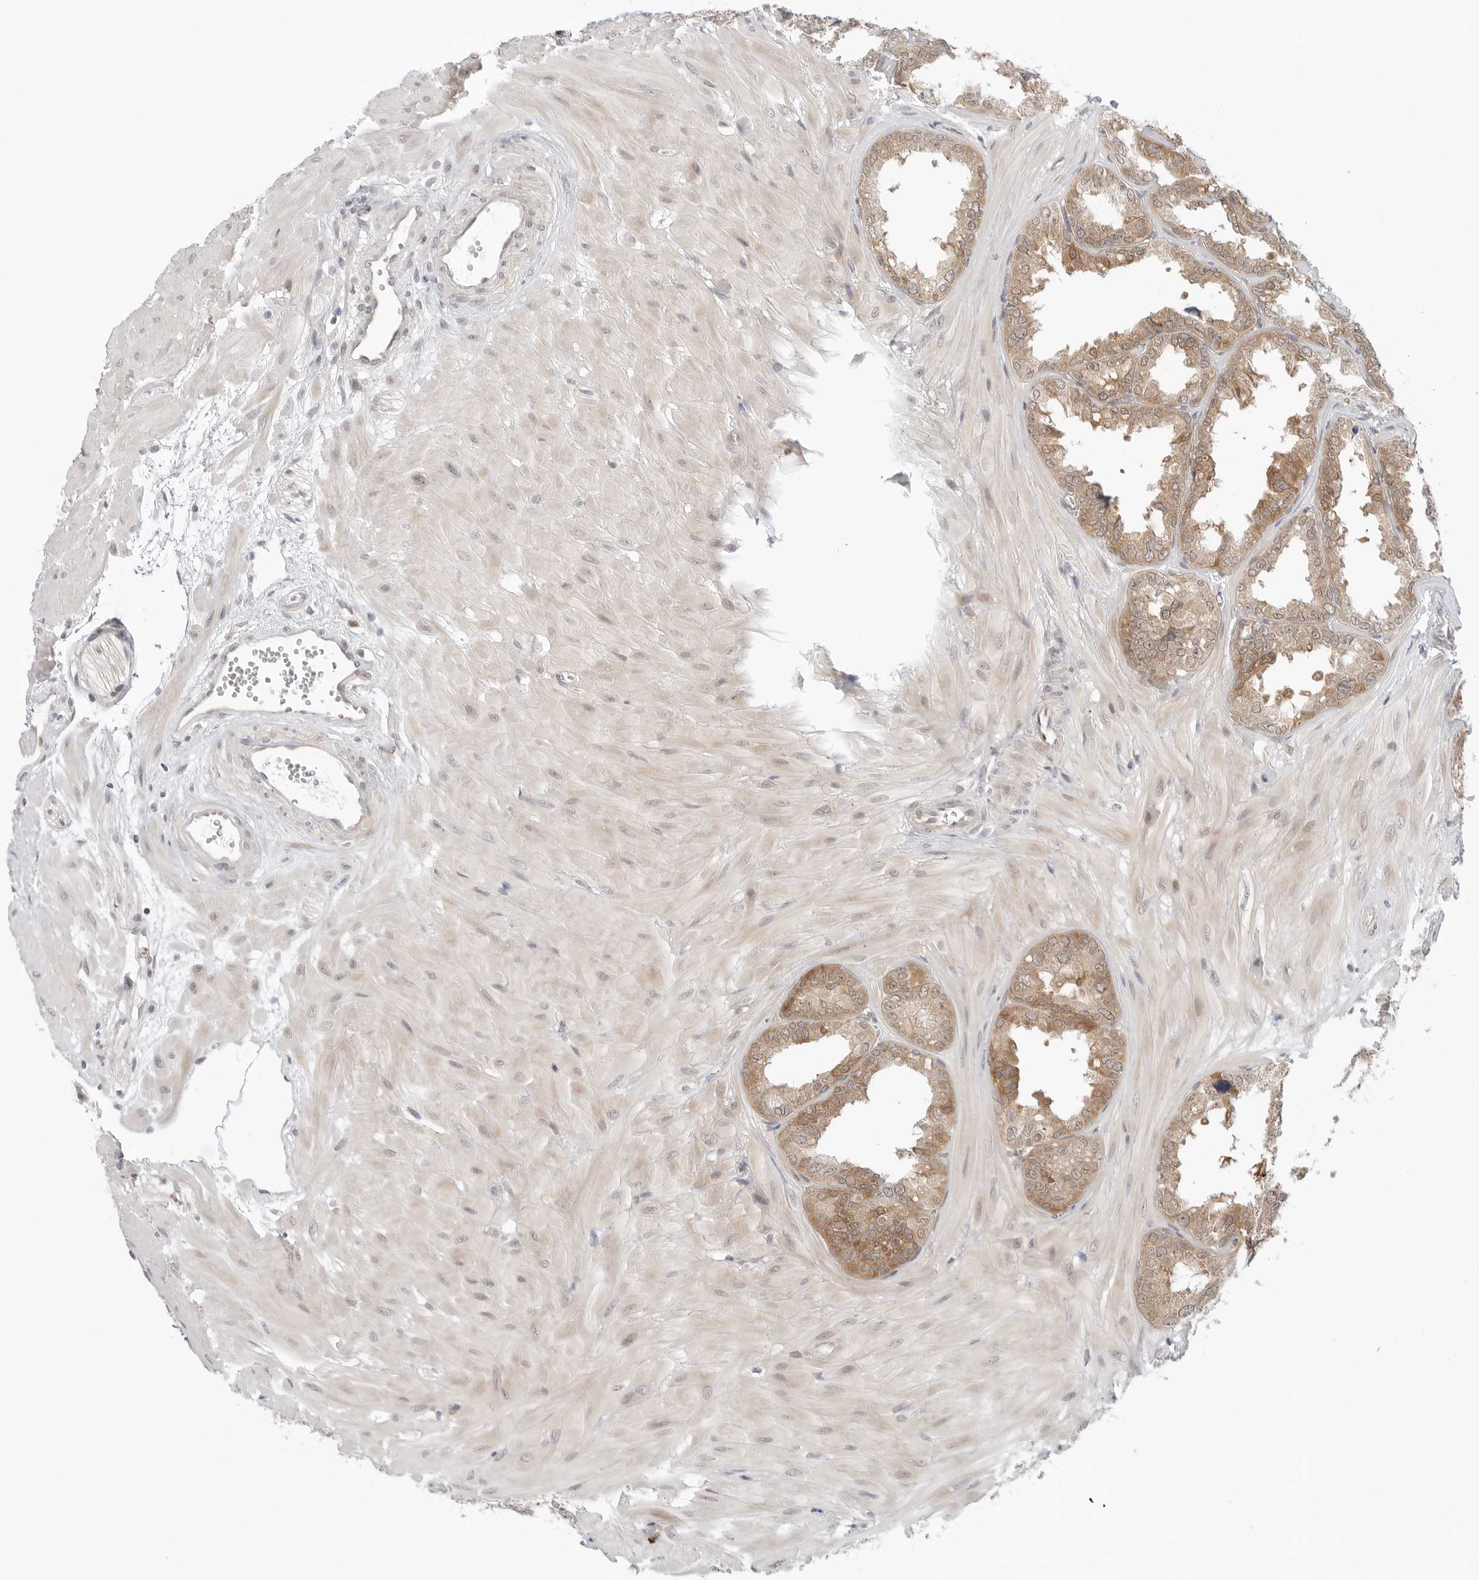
{"staining": {"intensity": "moderate", "quantity": ">75%", "location": "cytoplasmic/membranous"}, "tissue": "seminal vesicle", "cell_type": "Glandular cells", "image_type": "normal", "snomed": [{"axis": "morphology", "description": "Normal tissue, NOS"}, {"axis": "topography", "description": "Prostate"}, {"axis": "topography", "description": "Seminal veicle"}], "caption": "IHC (DAB) staining of unremarkable seminal vesicle demonstrates moderate cytoplasmic/membranous protein staining in about >75% of glandular cells. (DAB IHC with brightfield microscopy, high magnification).", "gene": "NUDC", "patient": {"sex": "male", "age": 51}}